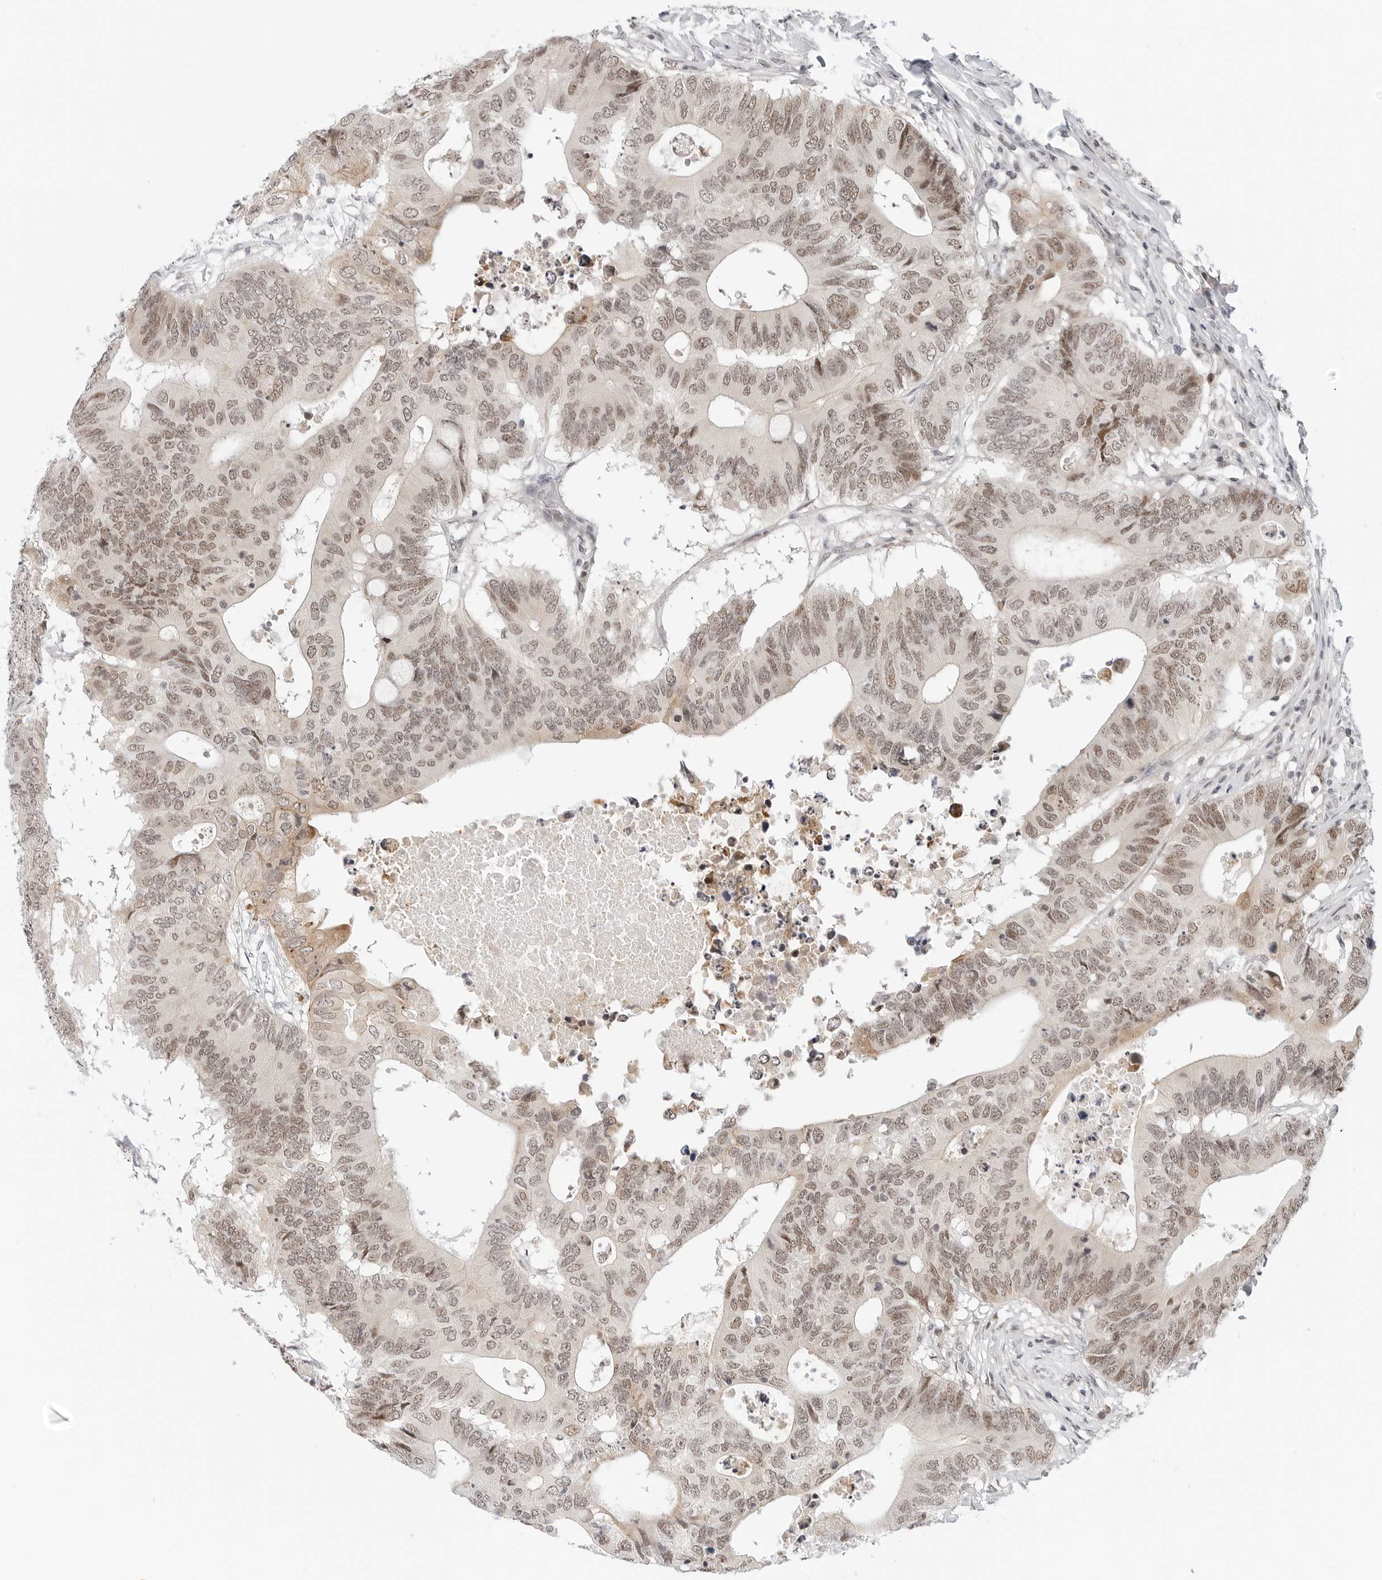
{"staining": {"intensity": "moderate", "quantity": ">75%", "location": "nuclear"}, "tissue": "colorectal cancer", "cell_type": "Tumor cells", "image_type": "cancer", "snomed": [{"axis": "morphology", "description": "Adenocarcinoma, NOS"}, {"axis": "topography", "description": "Colon"}], "caption": "Moderate nuclear positivity is present in approximately >75% of tumor cells in colorectal adenocarcinoma.", "gene": "TSEN2", "patient": {"sex": "male", "age": 71}}